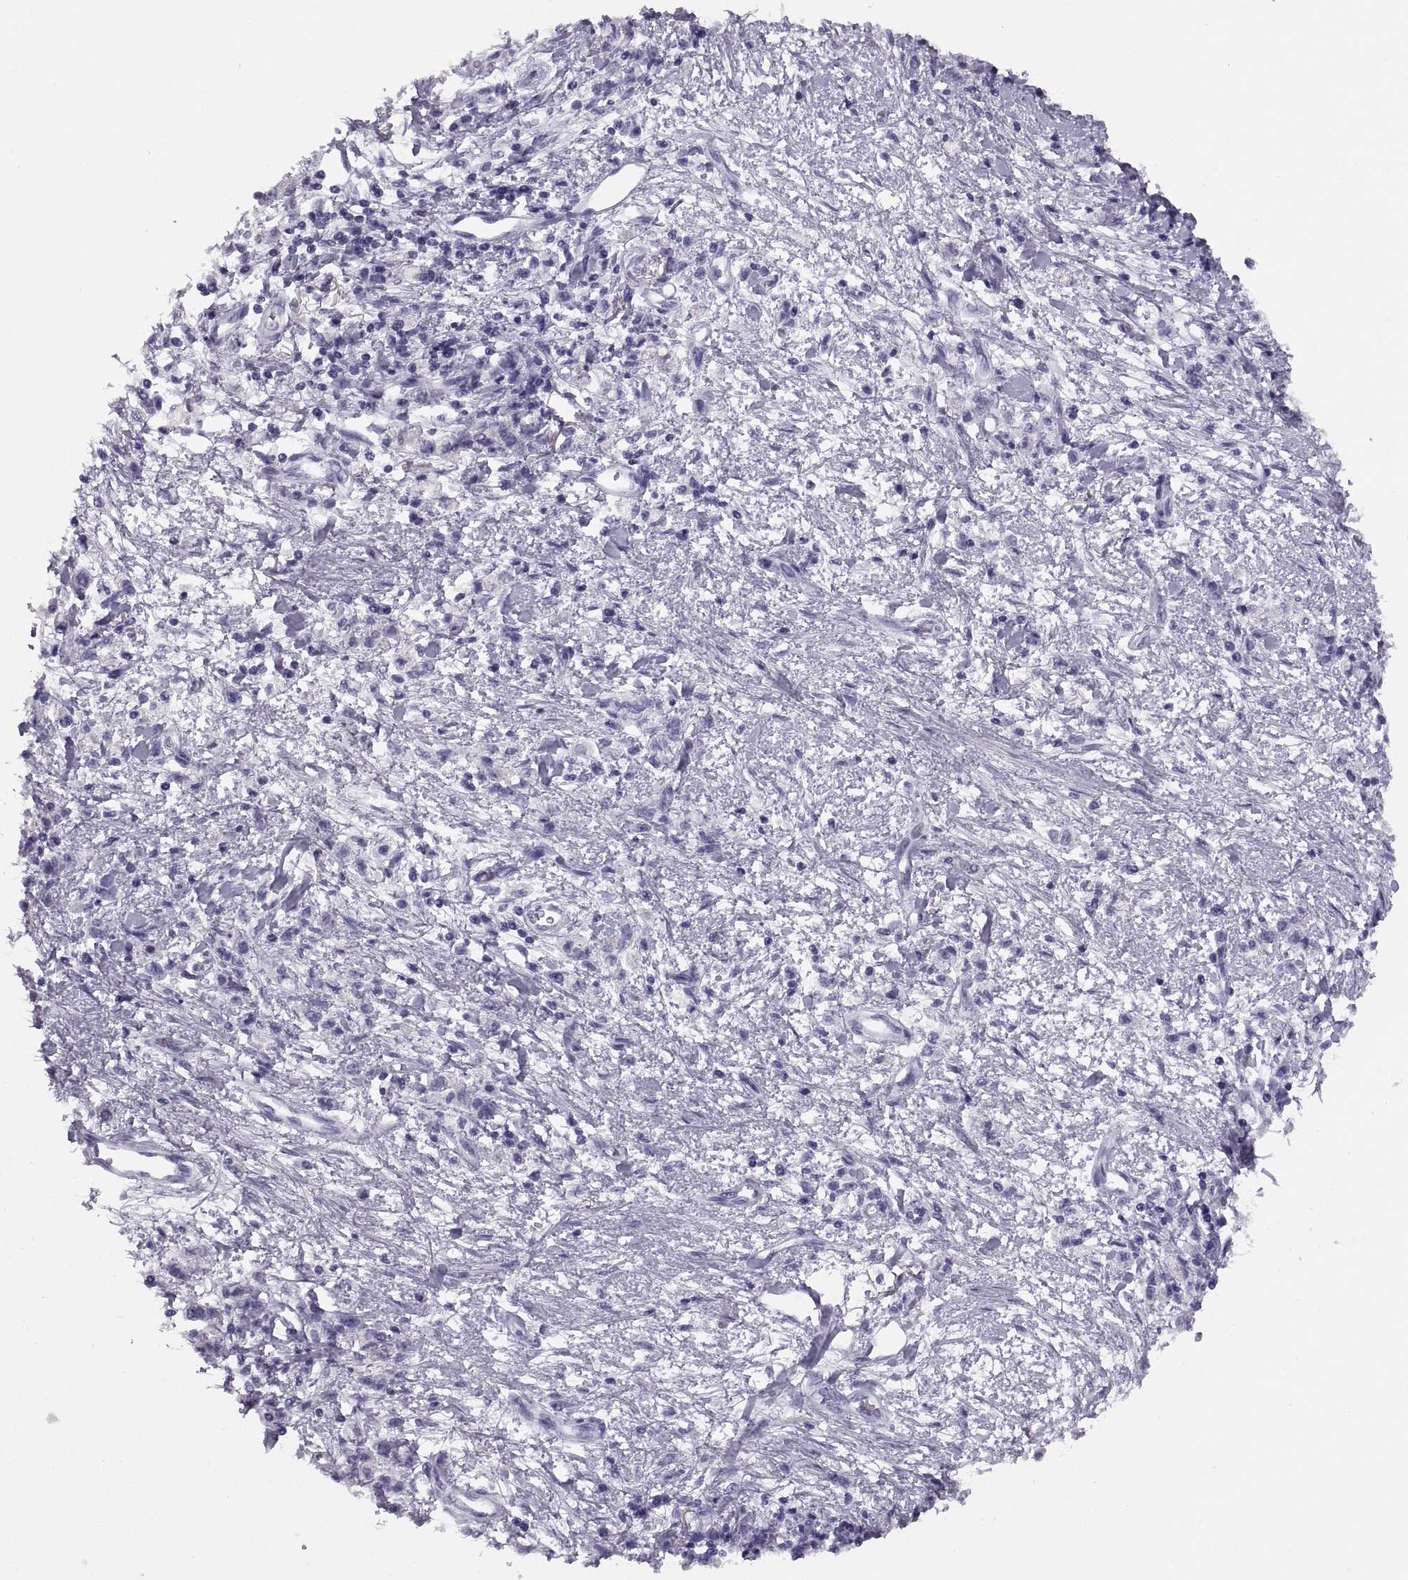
{"staining": {"intensity": "negative", "quantity": "none", "location": "none"}, "tissue": "stomach cancer", "cell_type": "Tumor cells", "image_type": "cancer", "snomed": [{"axis": "morphology", "description": "Adenocarcinoma, NOS"}, {"axis": "topography", "description": "Stomach"}], "caption": "The histopathology image reveals no significant staining in tumor cells of stomach cancer.", "gene": "PAX2", "patient": {"sex": "male", "age": 77}}